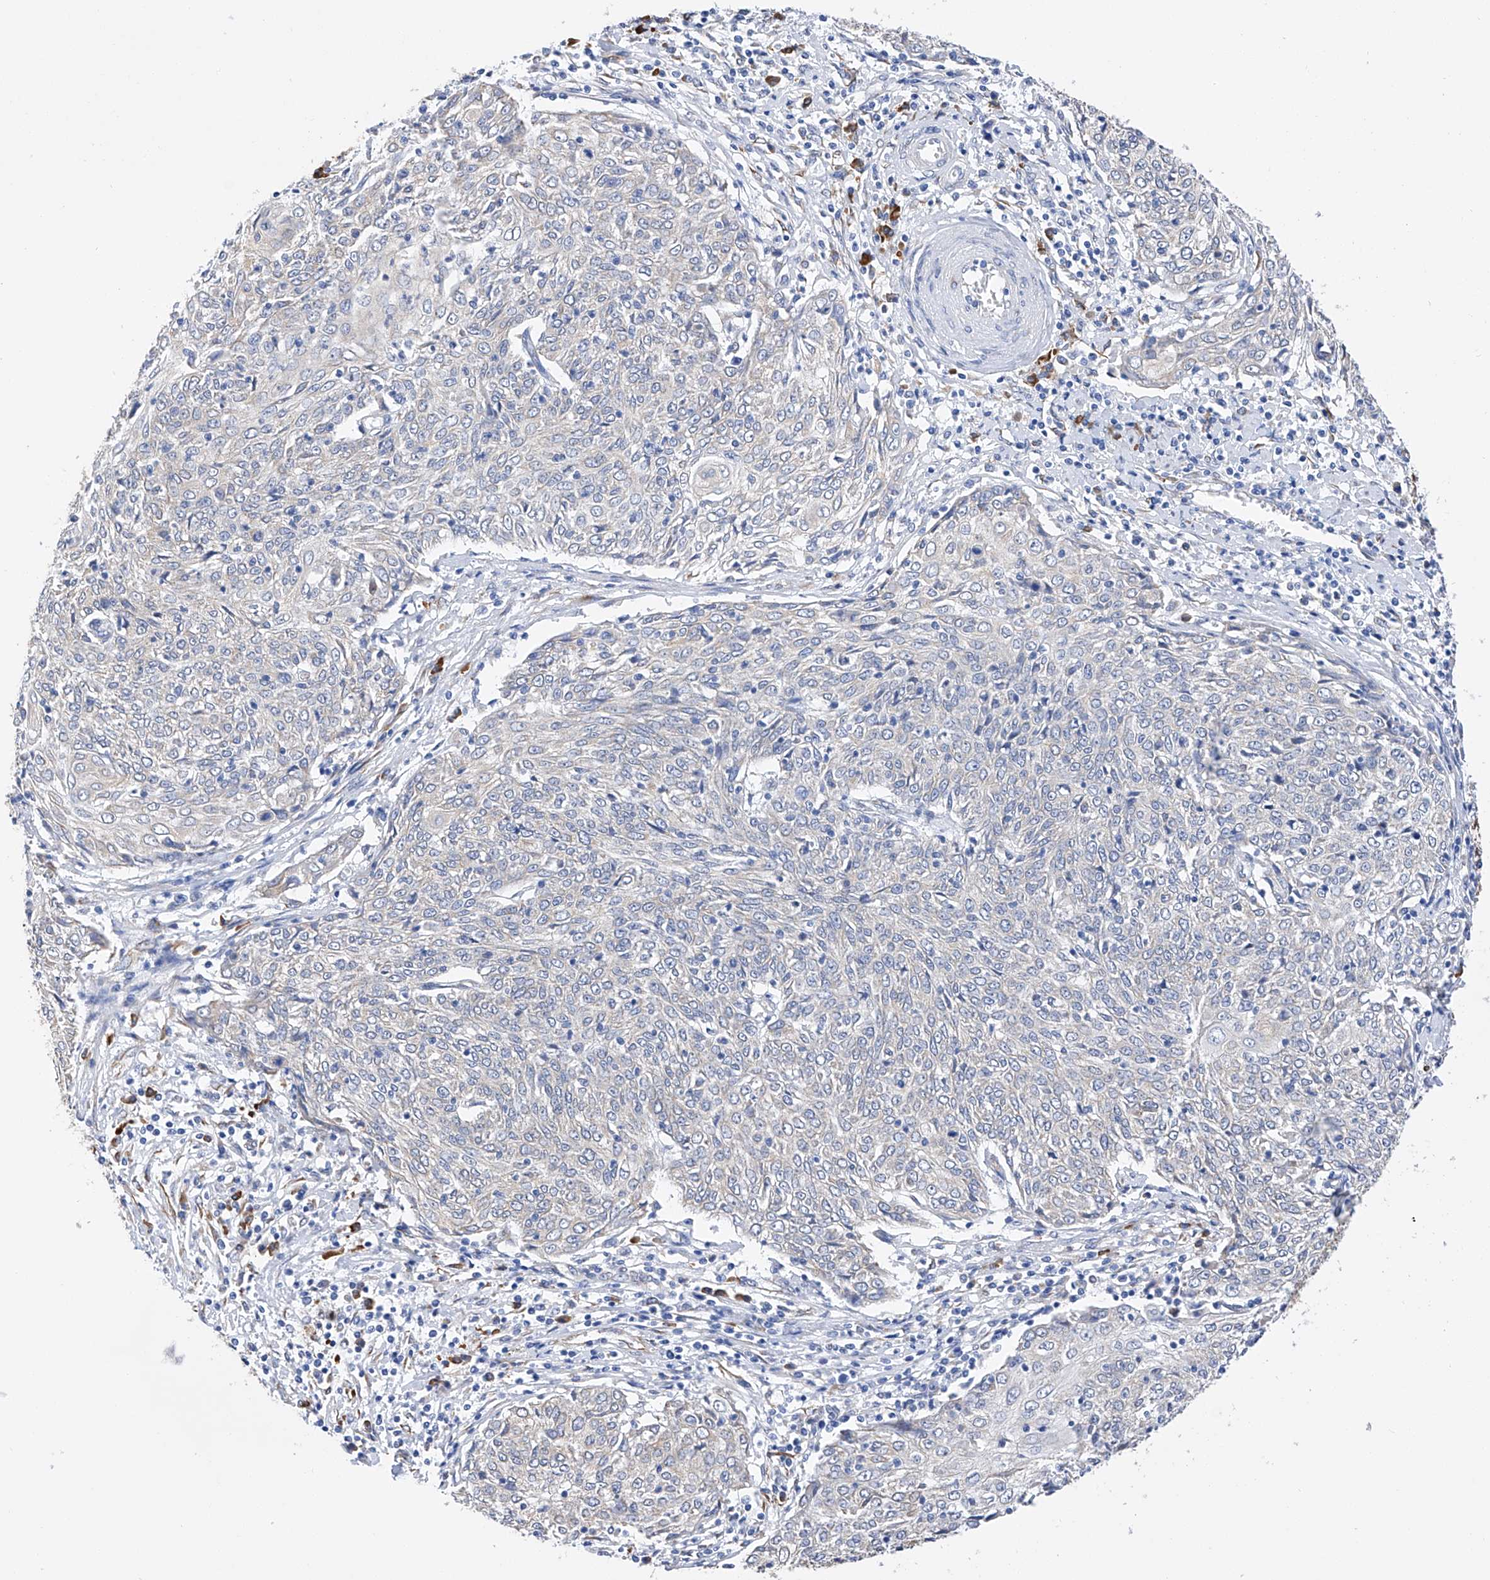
{"staining": {"intensity": "negative", "quantity": "none", "location": "none"}, "tissue": "cervical cancer", "cell_type": "Tumor cells", "image_type": "cancer", "snomed": [{"axis": "morphology", "description": "Squamous cell carcinoma, NOS"}, {"axis": "topography", "description": "Cervix"}], "caption": "The image shows no significant staining in tumor cells of cervical squamous cell carcinoma.", "gene": "PDIA5", "patient": {"sex": "female", "age": 48}}